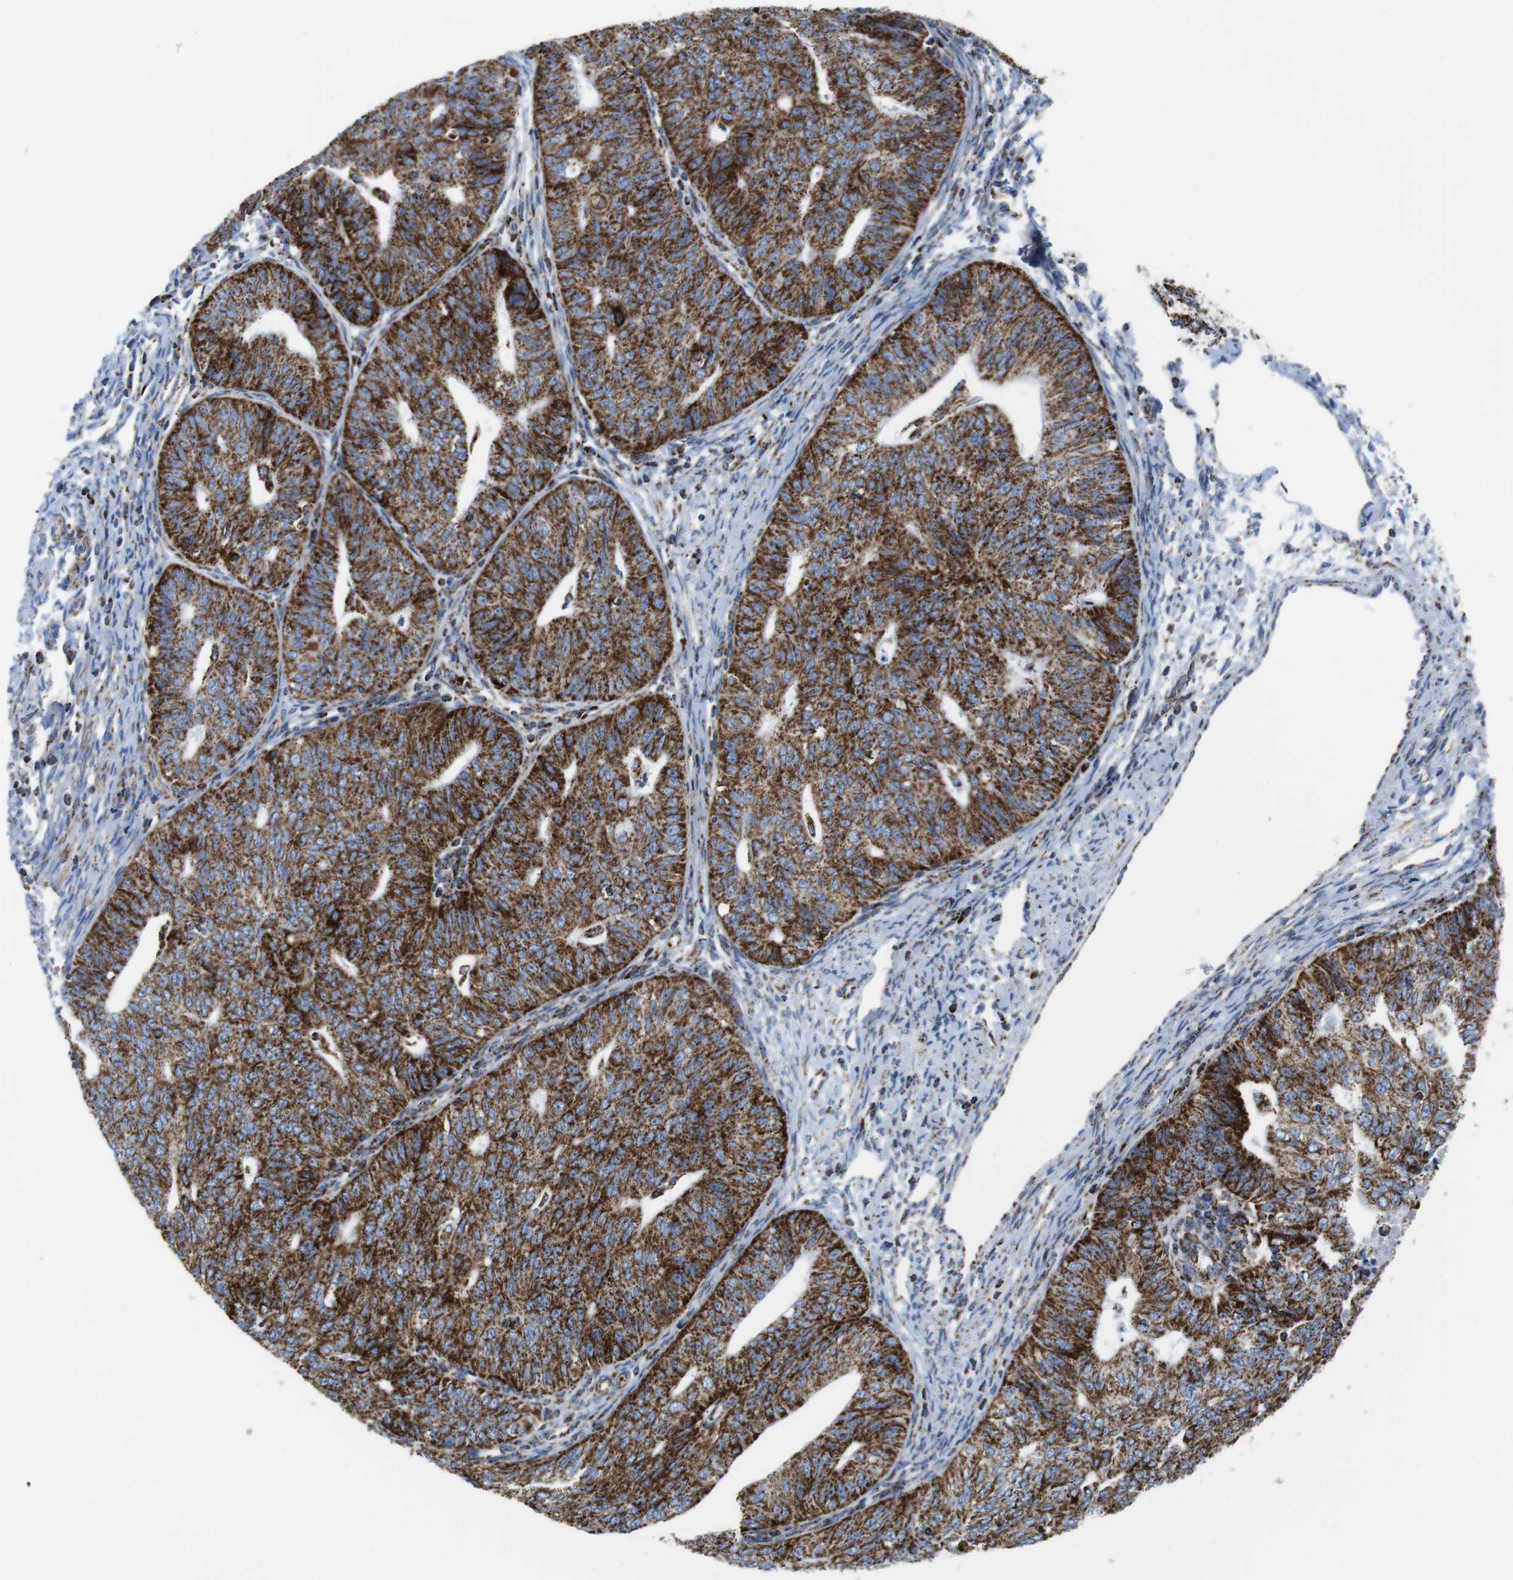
{"staining": {"intensity": "strong", "quantity": ">75%", "location": "cytoplasmic/membranous"}, "tissue": "endometrial cancer", "cell_type": "Tumor cells", "image_type": "cancer", "snomed": [{"axis": "morphology", "description": "Adenocarcinoma, NOS"}, {"axis": "topography", "description": "Endometrium"}], "caption": "Protein expression analysis of human endometrial adenocarcinoma reveals strong cytoplasmic/membranous positivity in approximately >75% of tumor cells. (Brightfield microscopy of DAB IHC at high magnification).", "gene": "ATP5PO", "patient": {"sex": "female", "age": 32}}